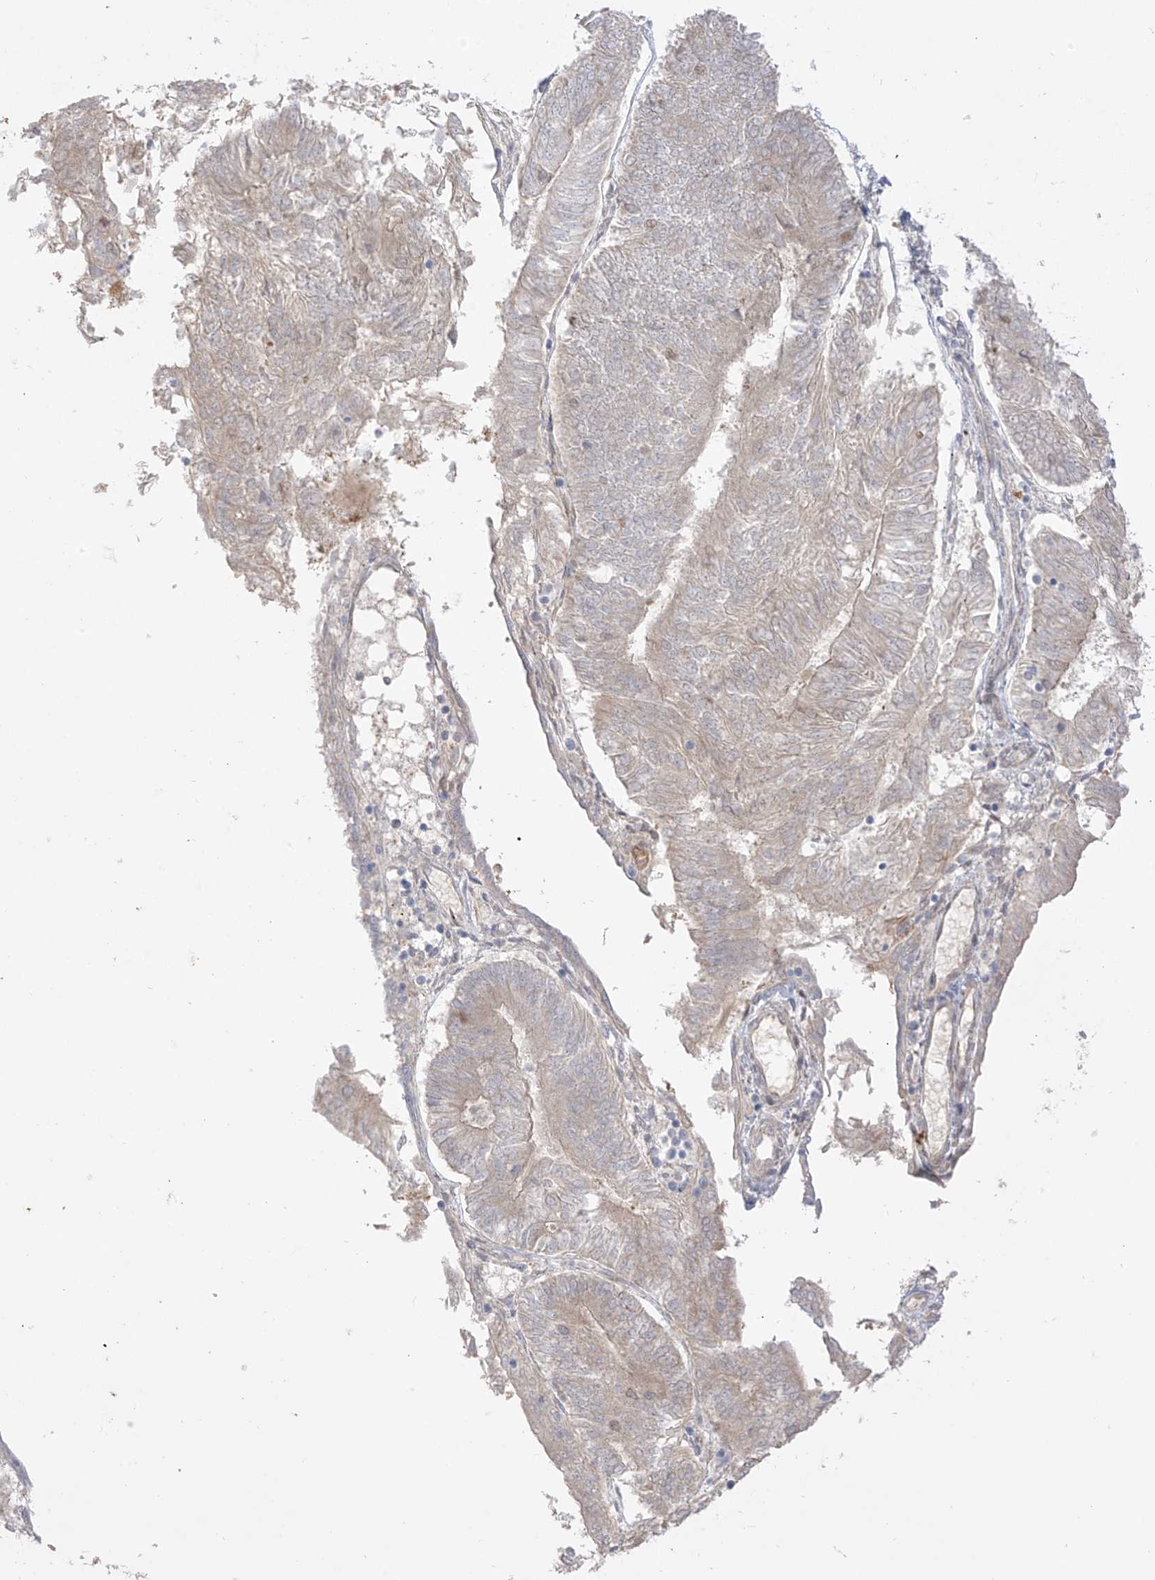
{"staining": {"intensity": "weak", "quantity": "<25%", "location": "cytoplasmic/membranous"}, "tissue": "endometrial cancer", "cell_type": "Tumor cells", "image_type": "cancer", "snomed": [{"axis": "morphology", "description": "Adenocarcinoma, NOS"}, {"axis": "topography", "description": "Endometrium"}], "caption": "An immunohistochemistry image of adenocarcinoma (endometrial) is shown. There is no staining in tumor cells of adenocarcinoma (endometrial). The staining was performed using DAB to visualize the protein expression in brown, while the nuclei were stained in blue with hematoxylin (Magnification: 20x).", "gene": "EIPR1", "patient": {"sex": "female", "age": 58}}